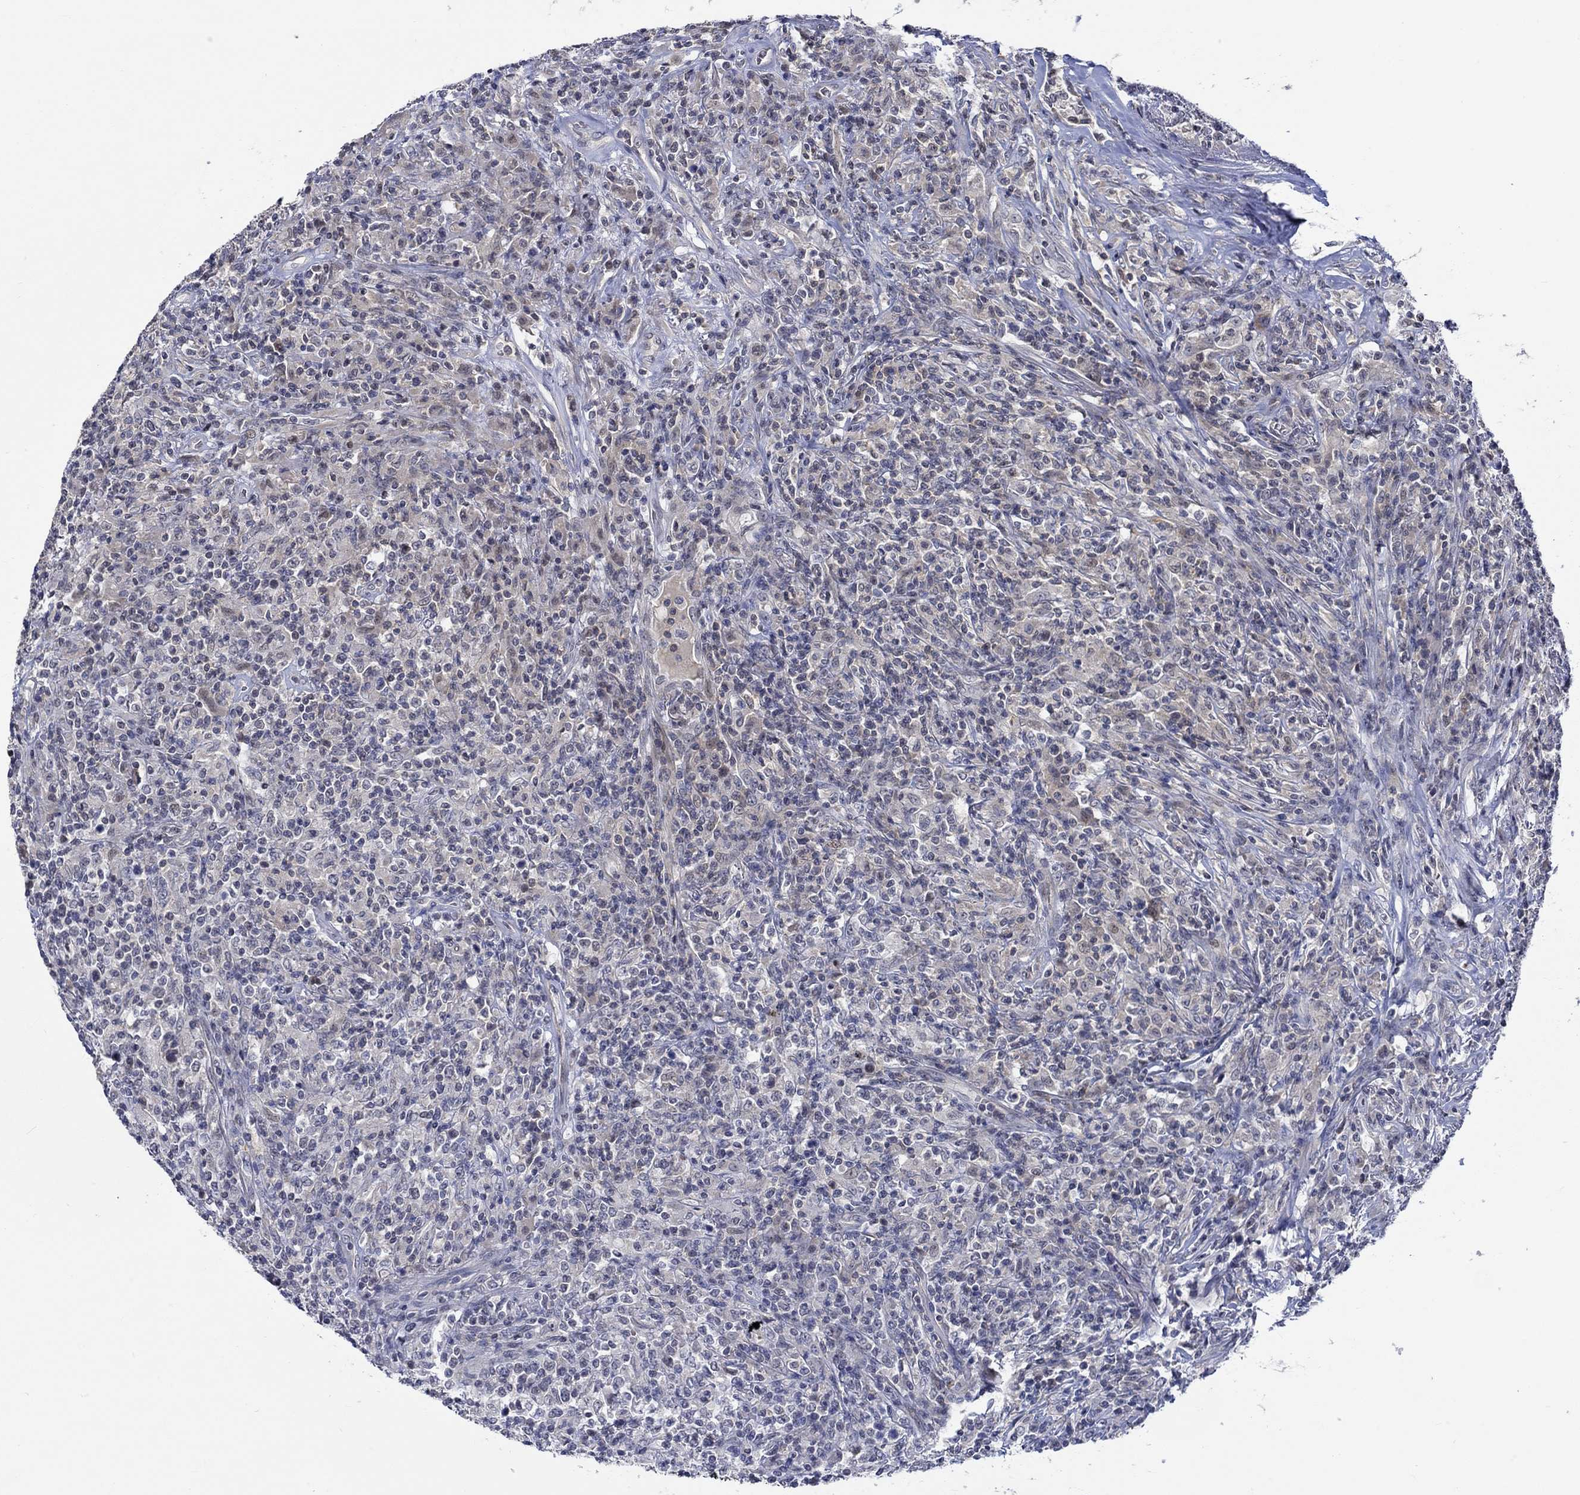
{"staining": {"intensity": "negative", "quantity": "none", "location": "none"}, "tissue": "lymphoma", "cell_type": "Tumor cells", "image_type": "cancer", "snomed": [{"axis": "morphology", "description": "Malignant lymphoma, non-Hodgkin's type, High grade"}, {"axis": "topography", "description": "Lung"}], "caption": "Protein analysis of high-grade malignant lymphoma, non-Hodgkin's type demonstrates no significant staining in tumor cells.", "gene": "WASF1", "patient": {"sex": "male", "age": 79}}